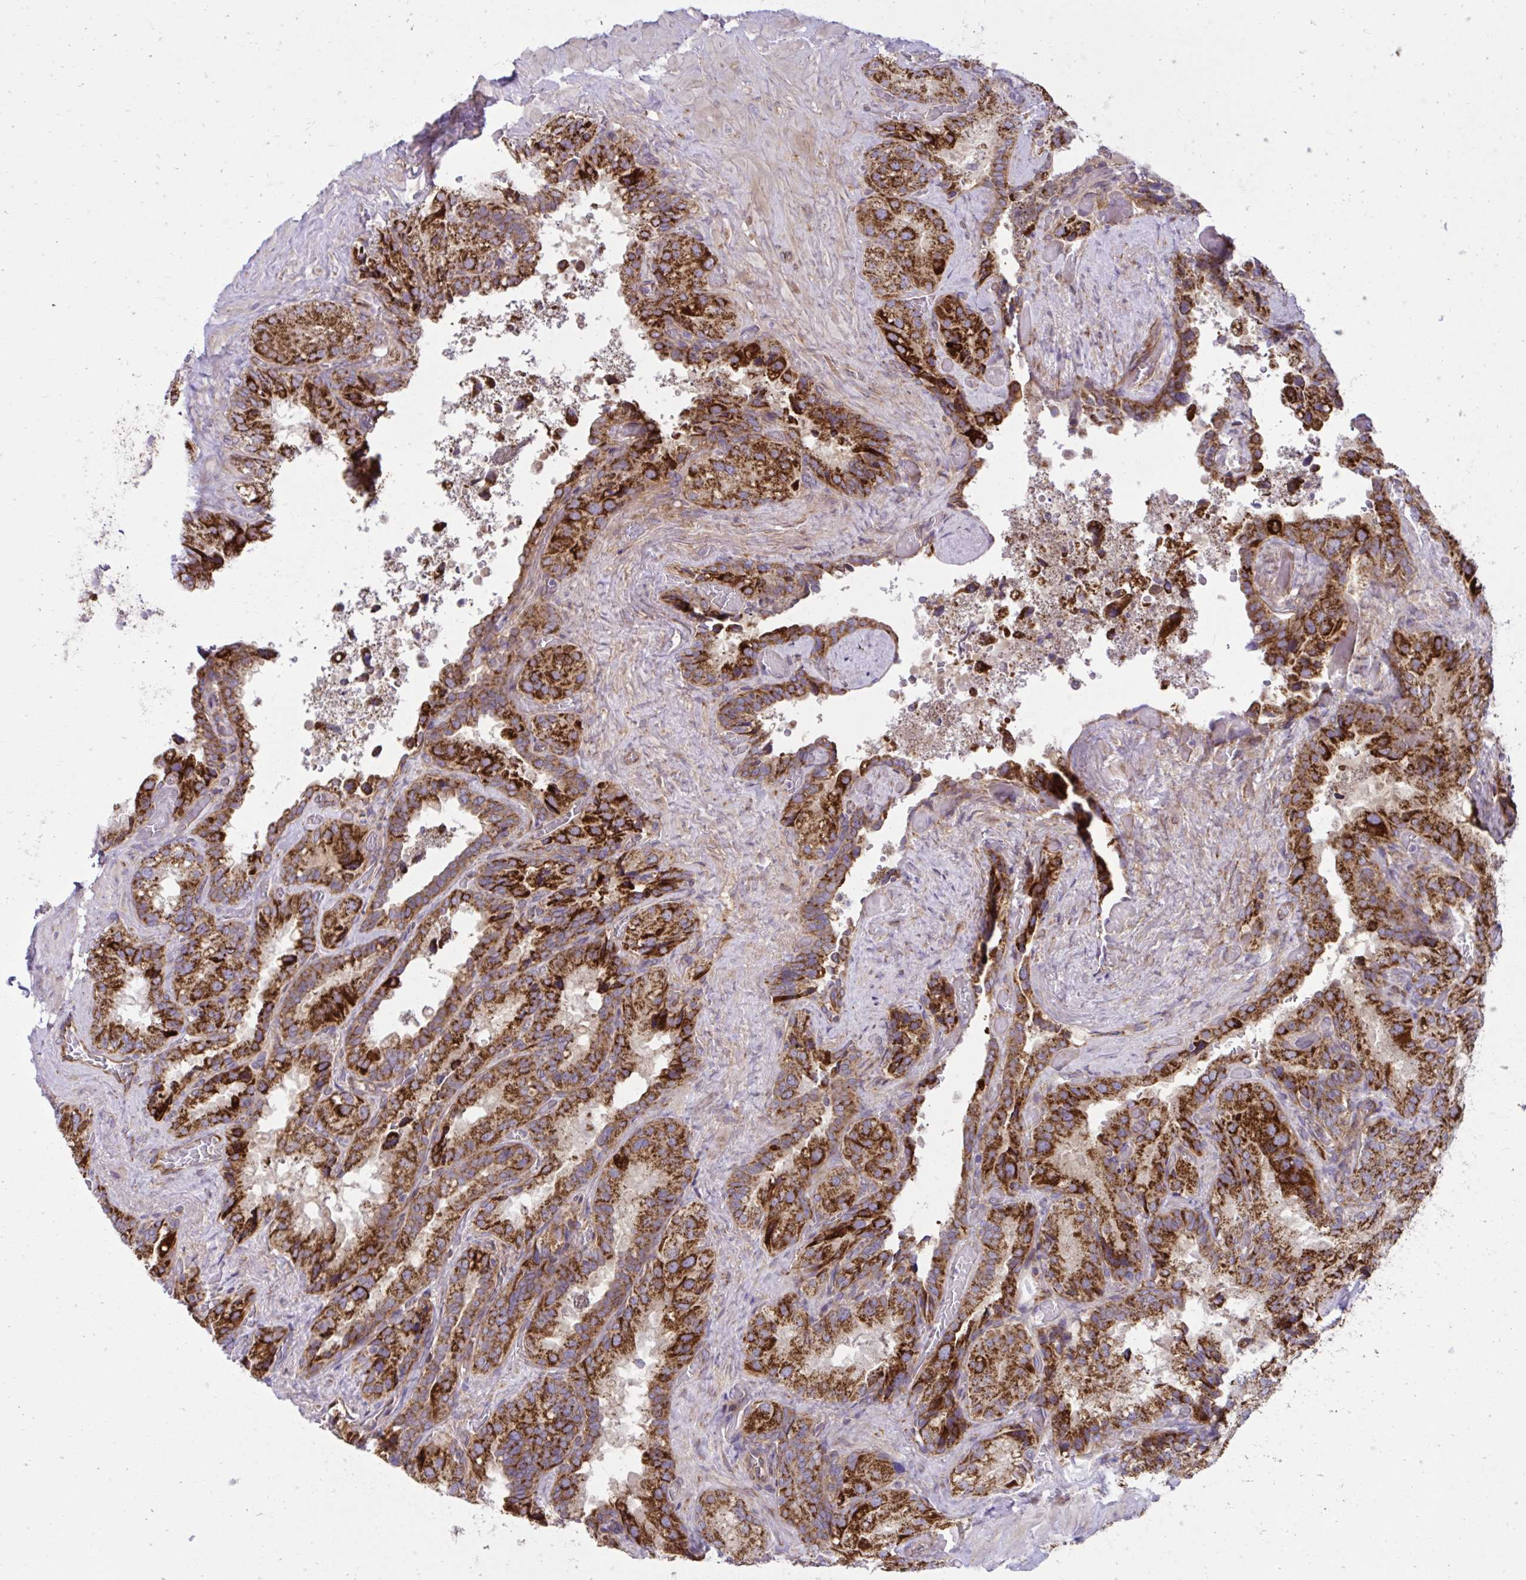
{"staining": {"intensity": "strong", "quantity": ">75%", "location": "cytoplasmic/membranous"}, "tissue": "seminal vesicle", "cell_type": "Glandular cells", "image_type": "normal", "snomed": [{"axis": "morphology", "description": "Normal tissue, NOS"}, {"axis": "topography", "description": "Seminal veicle"}], "caption": "Strong cytoplasmic/membranous positivity for a protein is identified in about >75% of glandular cells of benign seminal vesicle using immunohistochemistry.", "gene": "LIMS1", "patient": {"sex": "male", "age": 60}}